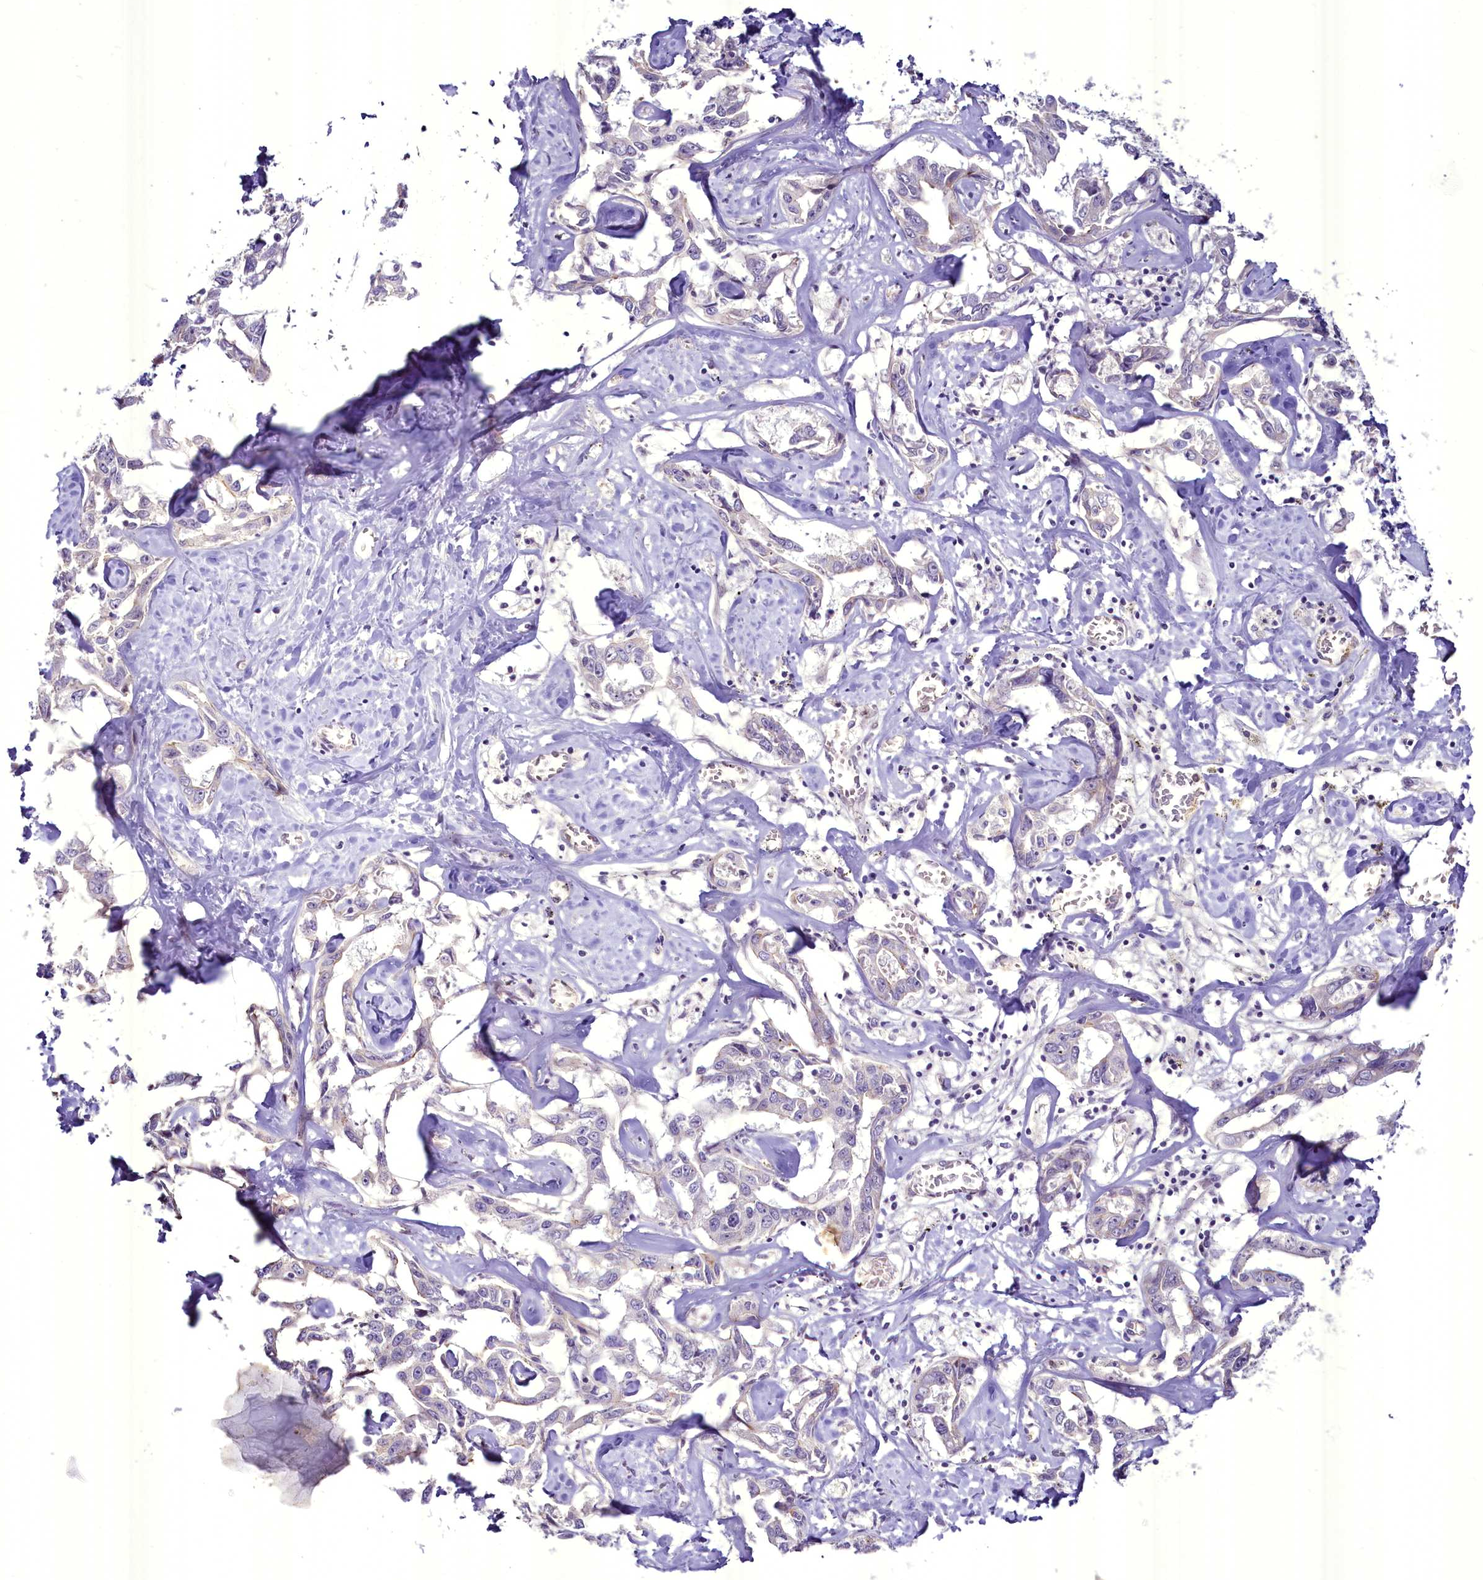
{"staining": {"intensity": "negative", "quantity": "none", "location": "none"}, "tissue": "liver cancer", "cell_type": "Tumor cells", "image_type": "cancer", "snomed": [{"axis": "morphology", "description": "Cholangiocarcinoma"}, {"axis": "topography", "description": "Liver"}], "caption": "High magnification brightfield microscopy of liver cancer (cholangiocarcinoma) stained with DAB (3,3'-diaminobenzidine) (brown) and counterstained with hematoxylin (blue): tumor cells show no significant staining.", "gene": "BANK1", "patient": {"sex": "male", "age": 59}}